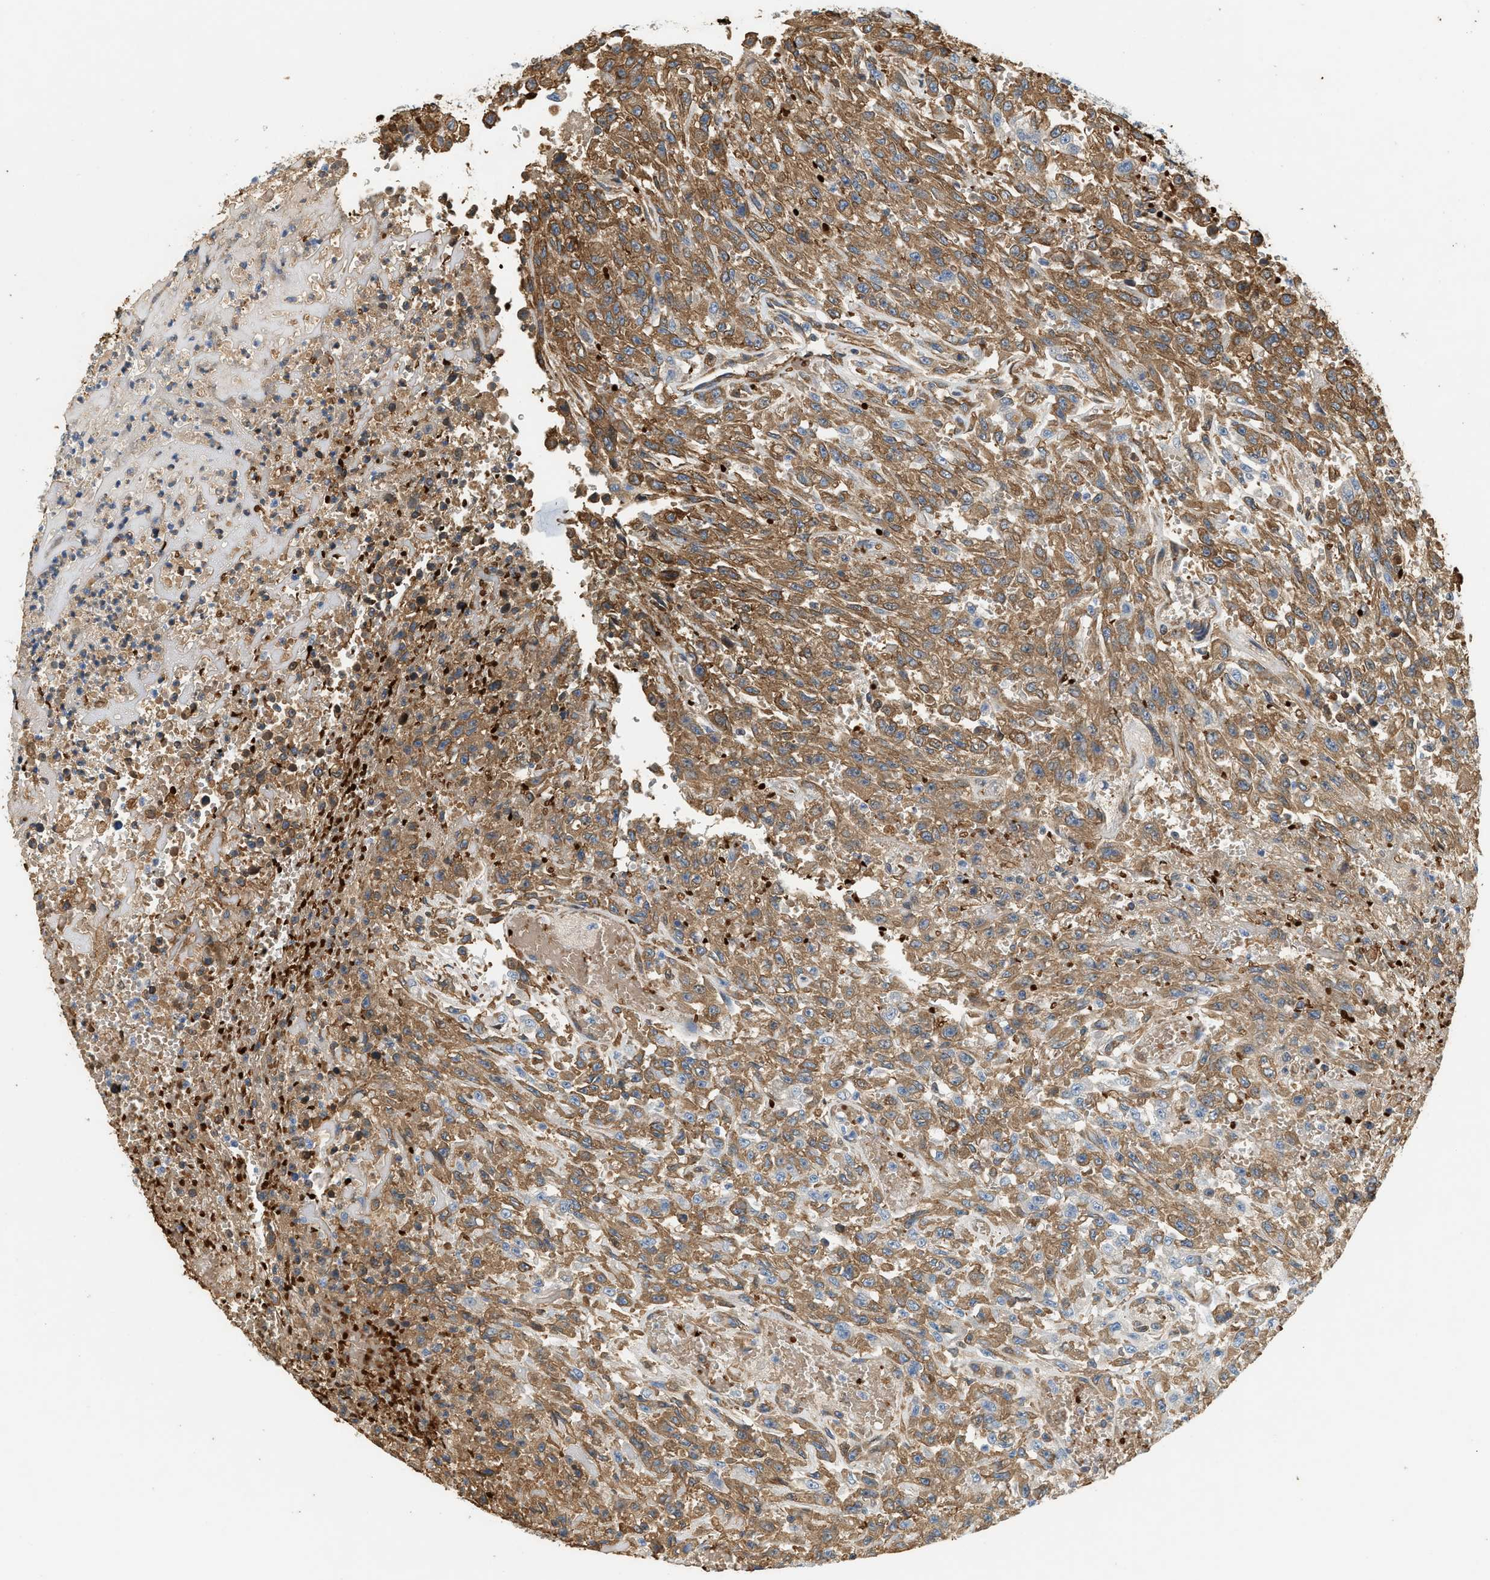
{"staining": {"intensity": "moderate", "quantity": ">75%", "location": "cytoplasmic/membranous"}, "tissue": "urothelial cancer", "cell_type": "Tumor cells", "image_type": "cancer", "snomed": [{"axis": "morphology", "description": "Urothelial carcinoma, High grade"}, {"axis": "topography", "description": "Urinary bladder"}], "caption": "The immunohistochemical stain highlights moderate cytoplasmic/membranous expression in tumor cells of high-grade urothelial carcinoma tissue.", "gene": "CYTH2", "patient": {"sex": "male", "age": 46}}